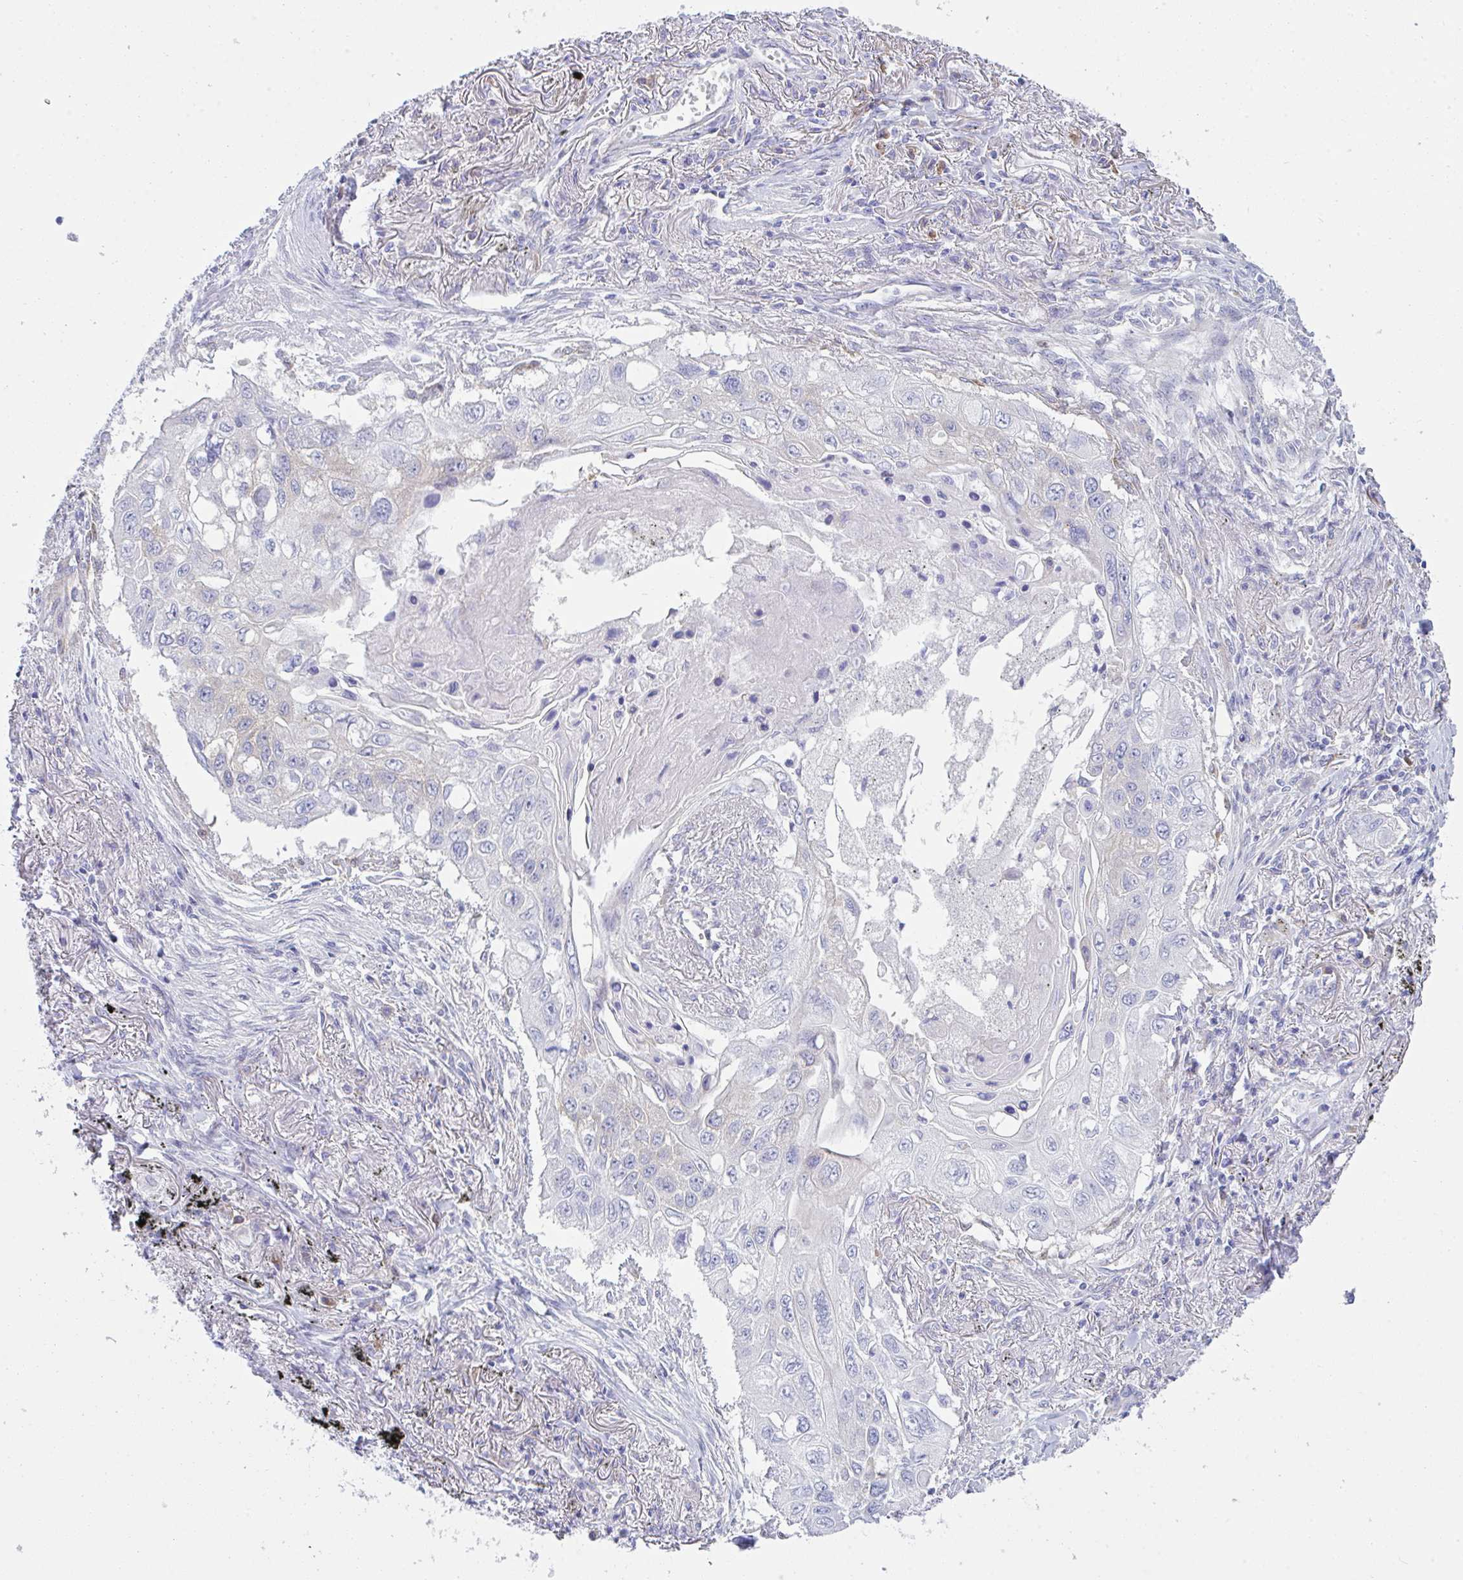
{"staining": {"intensity": "negative", "quantity": "none", "location": "none"}, "tissue": "lung cancer", "cell_type": "Tumor cells", "image_type": "cancer", "snomed": [{"axis": "morphology", "description": "Squamous cell carcinoma, NOS"}, {"axis": "topography", "description": "Lung"}], "caption": "Photomicrograph shows no significant protein staining in tumor cells of lung squamous cell carcinoma. The staining is performed using DAB brown chromogen with nuclei counter-stained in using hematoxylin.", "gene": "GAB1", "patient": {"sex": "male", "age": 75}}